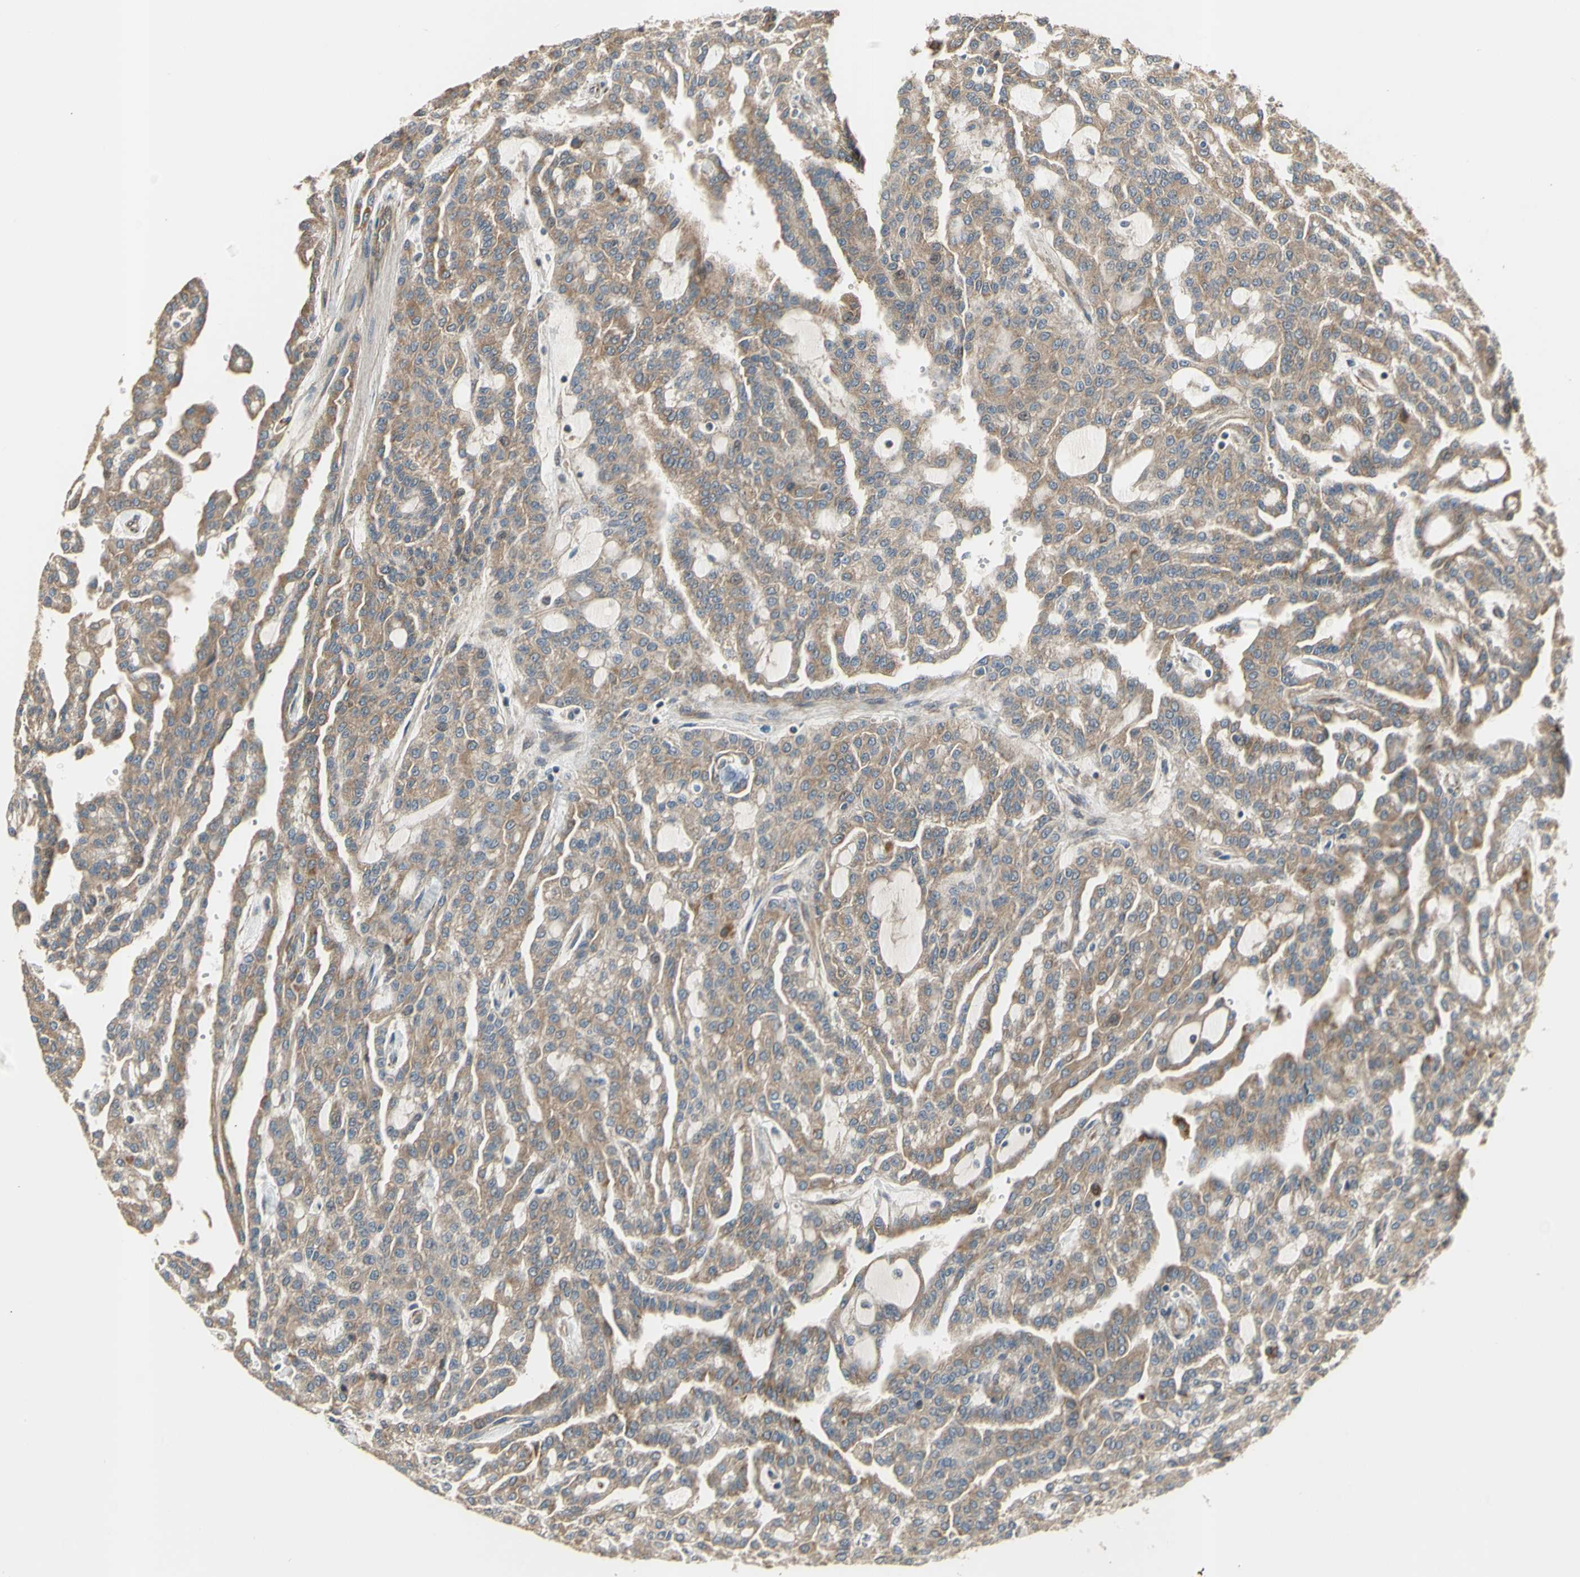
{"staining": {"intensity": "moderate", "quantity": ">75%", "location": "cytoplasmic/membranous"}, "tissue": "renal cancer", "cell_type": "Tumor cells", "image_type": "cancer", "snomed": [{"axis": "morphology", "description": "Adenocarcinoma, NOS"}, {"axis": "topography", "description": "Kidney"}], "caption": "Protein expression by immunohistochemistry (IHC) reveals moderate cytoplasmic/membranous expression in about >75% of tumor cells in adenocarcinoma (renal). Immunohistochemistry (ihc) stains the protein in brown and the nuclei are stained blue.", "gene": "EFNB2", "patient": {"sex": "male", "age": 63}}